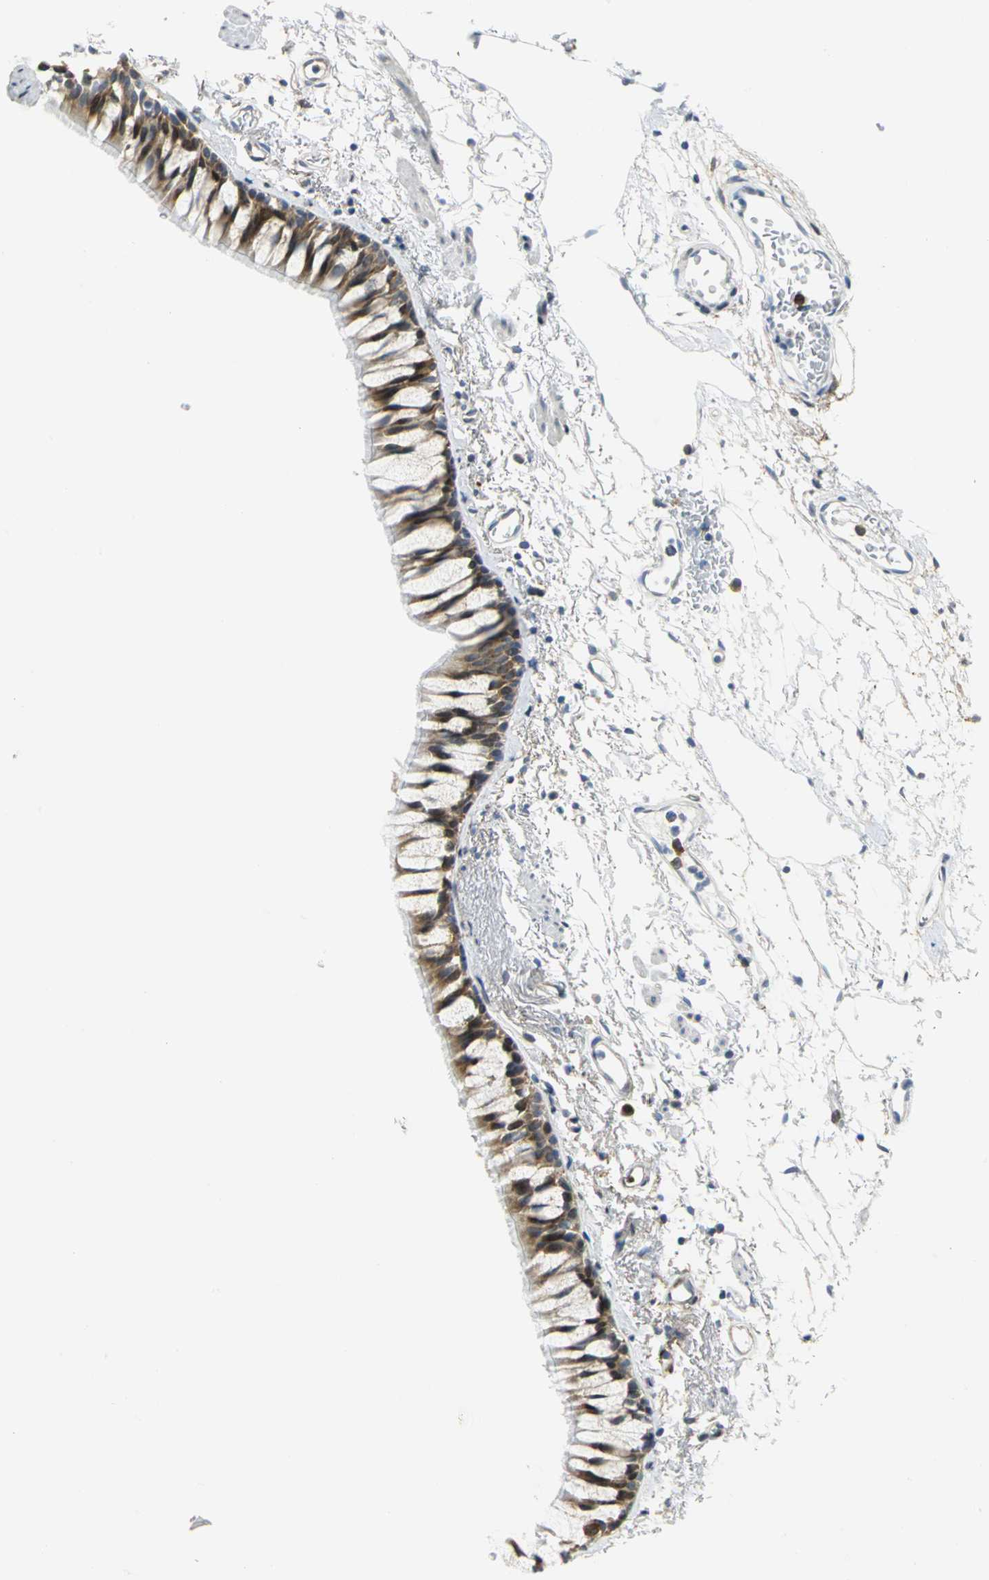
{"staining": {"intensity": "strong", "quantity": ">75%", "location": "cytoplasmic/membranous,nuclear"}, "tissue": "bronchus", "cell_type": "Respiratory epithelial cells", "image_type": "normal", "snomed": [{"axis": "morphology", "description": "Normal tissue, NOS"}, {"axis": "topography", "description": "Bronchus"}], "caption": "Immunohistochemical staining of unremarkable bronchus exhibits >75% levels of strong cytoplasmic/membranous,nuclear protein expression in approximately >75% of respiratory epithelial cells. The protein is stained brown, and the nuclei are stained in blue (DAB IHC with brightfield microscopy, high magnification).", "gene": "YBX1", "patient": {"sex": "female", "age": 73}}